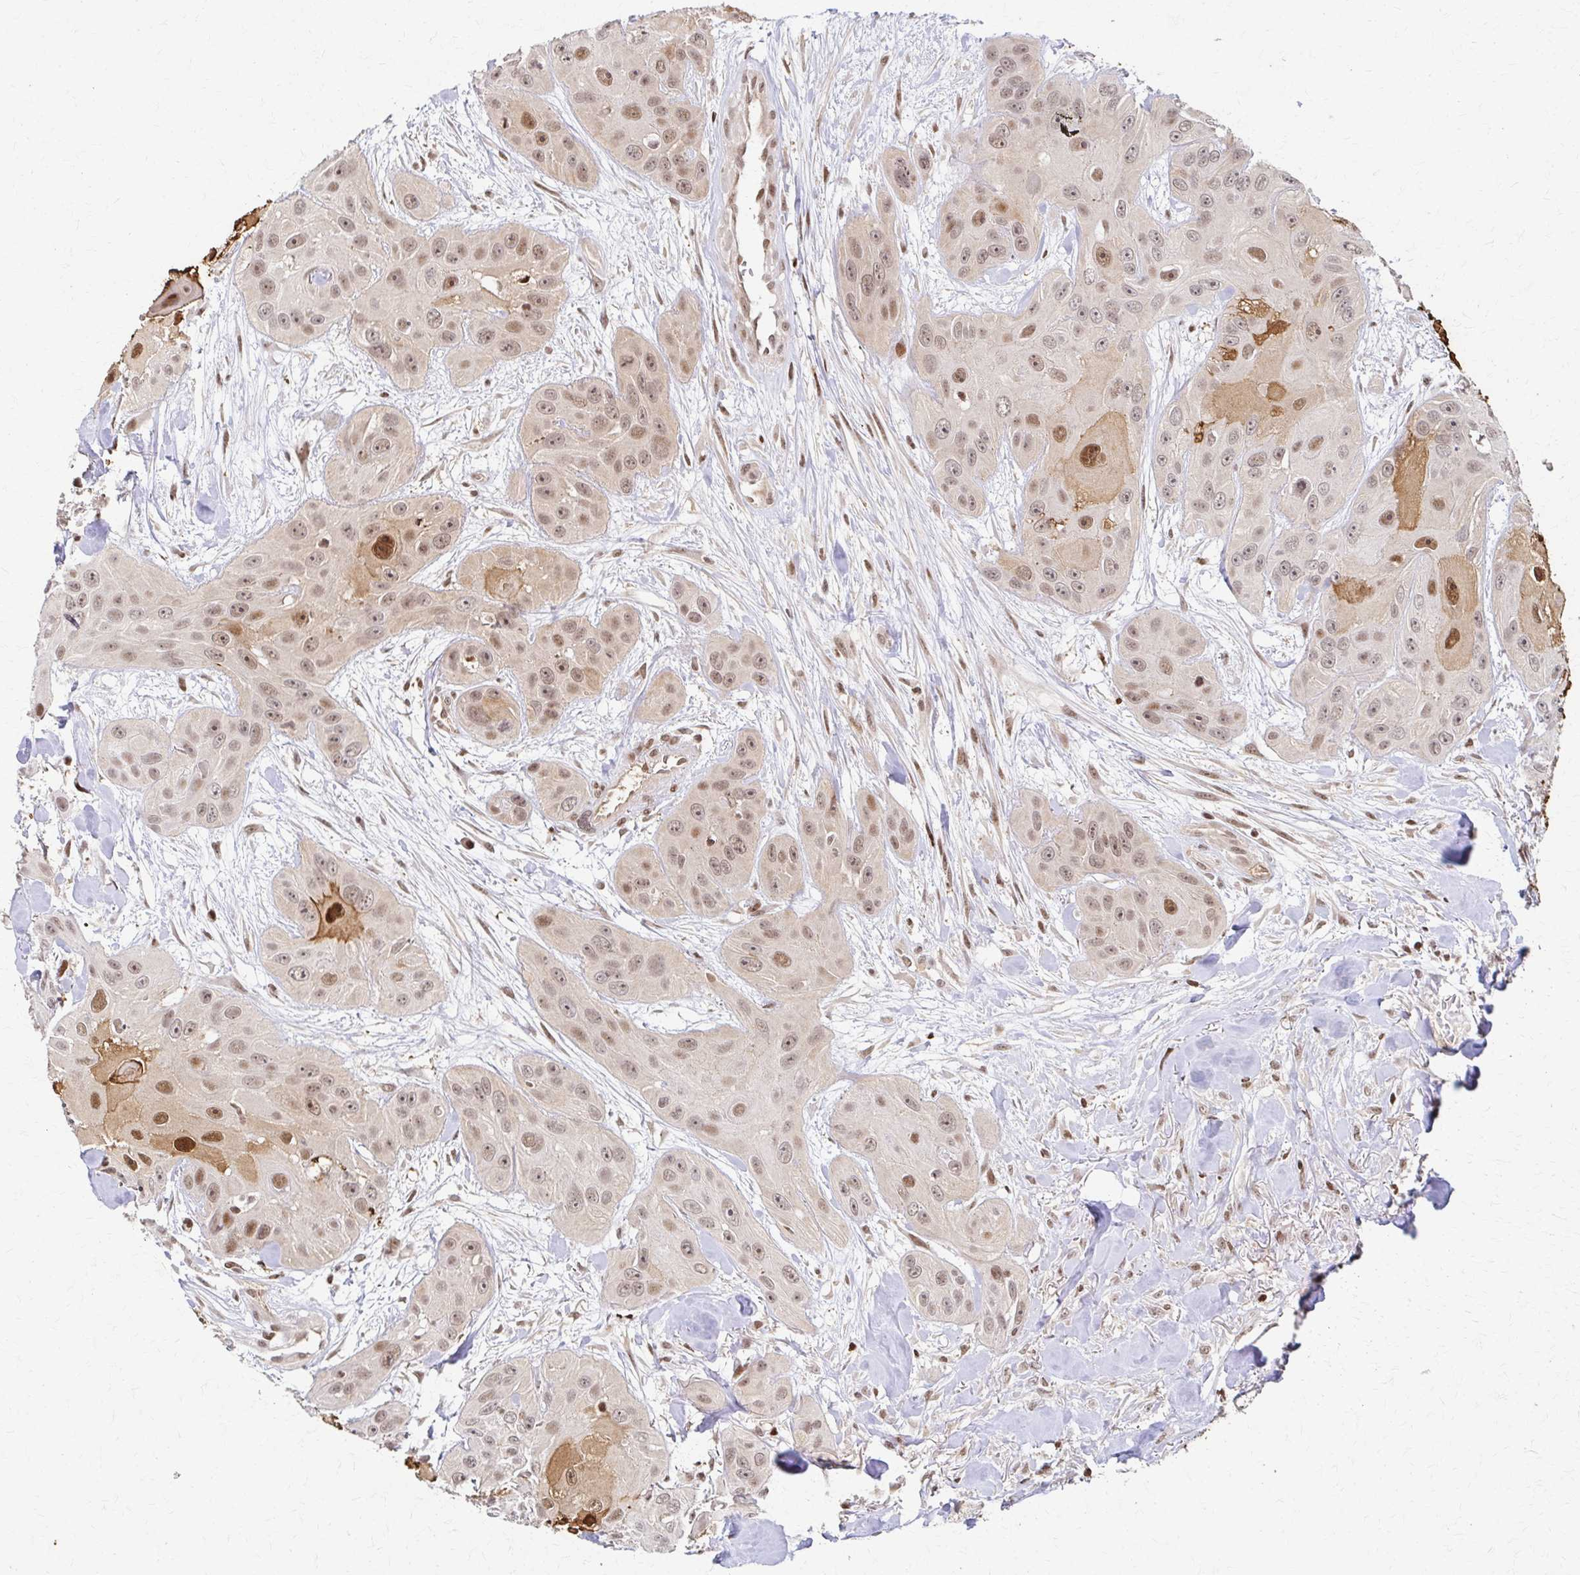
{"staining": {"intensity": "weak", "quantity": ">75%", "location": "nuclear"}, "tissue": "head and neck cancer", "cell_type": "Tumor cells", "image_type": "cancer", "snomed": [{"axis": "morphology", "description": "Squamous cell carcinoma, NOS"}, {"axis": "topography", "description": "Oral tissue"}, {"axis": "topography", "description": "Head-Neck"}], "caption": "Weak nuclear protein positivity is seen in approximately >75% of tumor cells in squamous cell carcinoma (head and neck).", "gene": "PSMD7", "patient": {"sex": "male", "age": 77}}